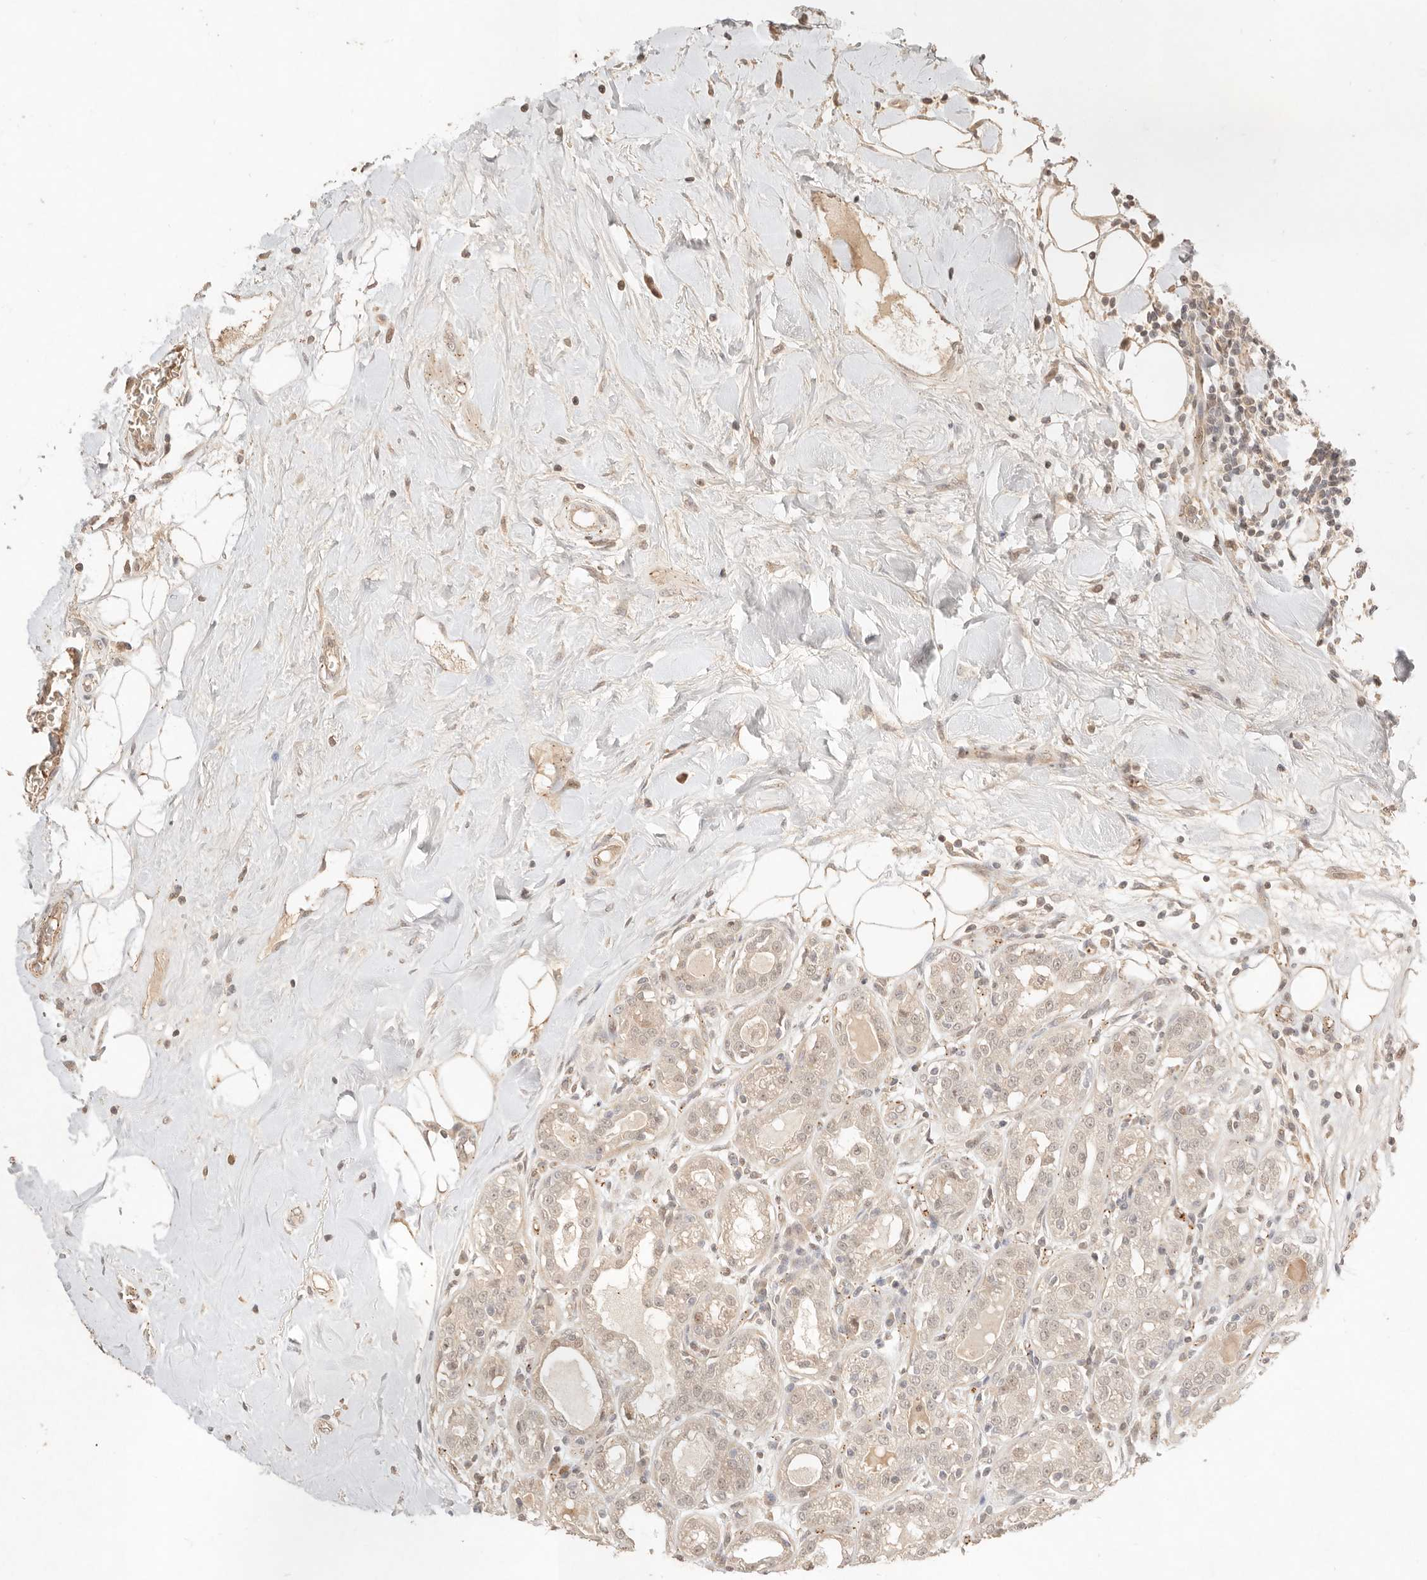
{"staining": {"intensity": "weak", "quantity": ">75%", "location": "nuclear"}, "tissue": "breast cancer", "cell_type": "Tumor cells", "image_type": "cancer", "snomed": [{"axis": "morphology", "description": "Duct carcinoma"}, {"axis": "topography", "description": "Breast"}], "caption": "The micrograph reveals immunohistochemical staining of breast cancer (infiltrating ductal carcinoma). There is weak nuclear positivity is seen in approximately >75% of tumor cells. The protein is stained brown, and the nuclei are stained in blue (DAB (3,3'-diaminobenzidine) IHC with brightfield microscopy, high magnification).", "gene": "MEP1A", "patient": {"sex": "female", "age": 27}}